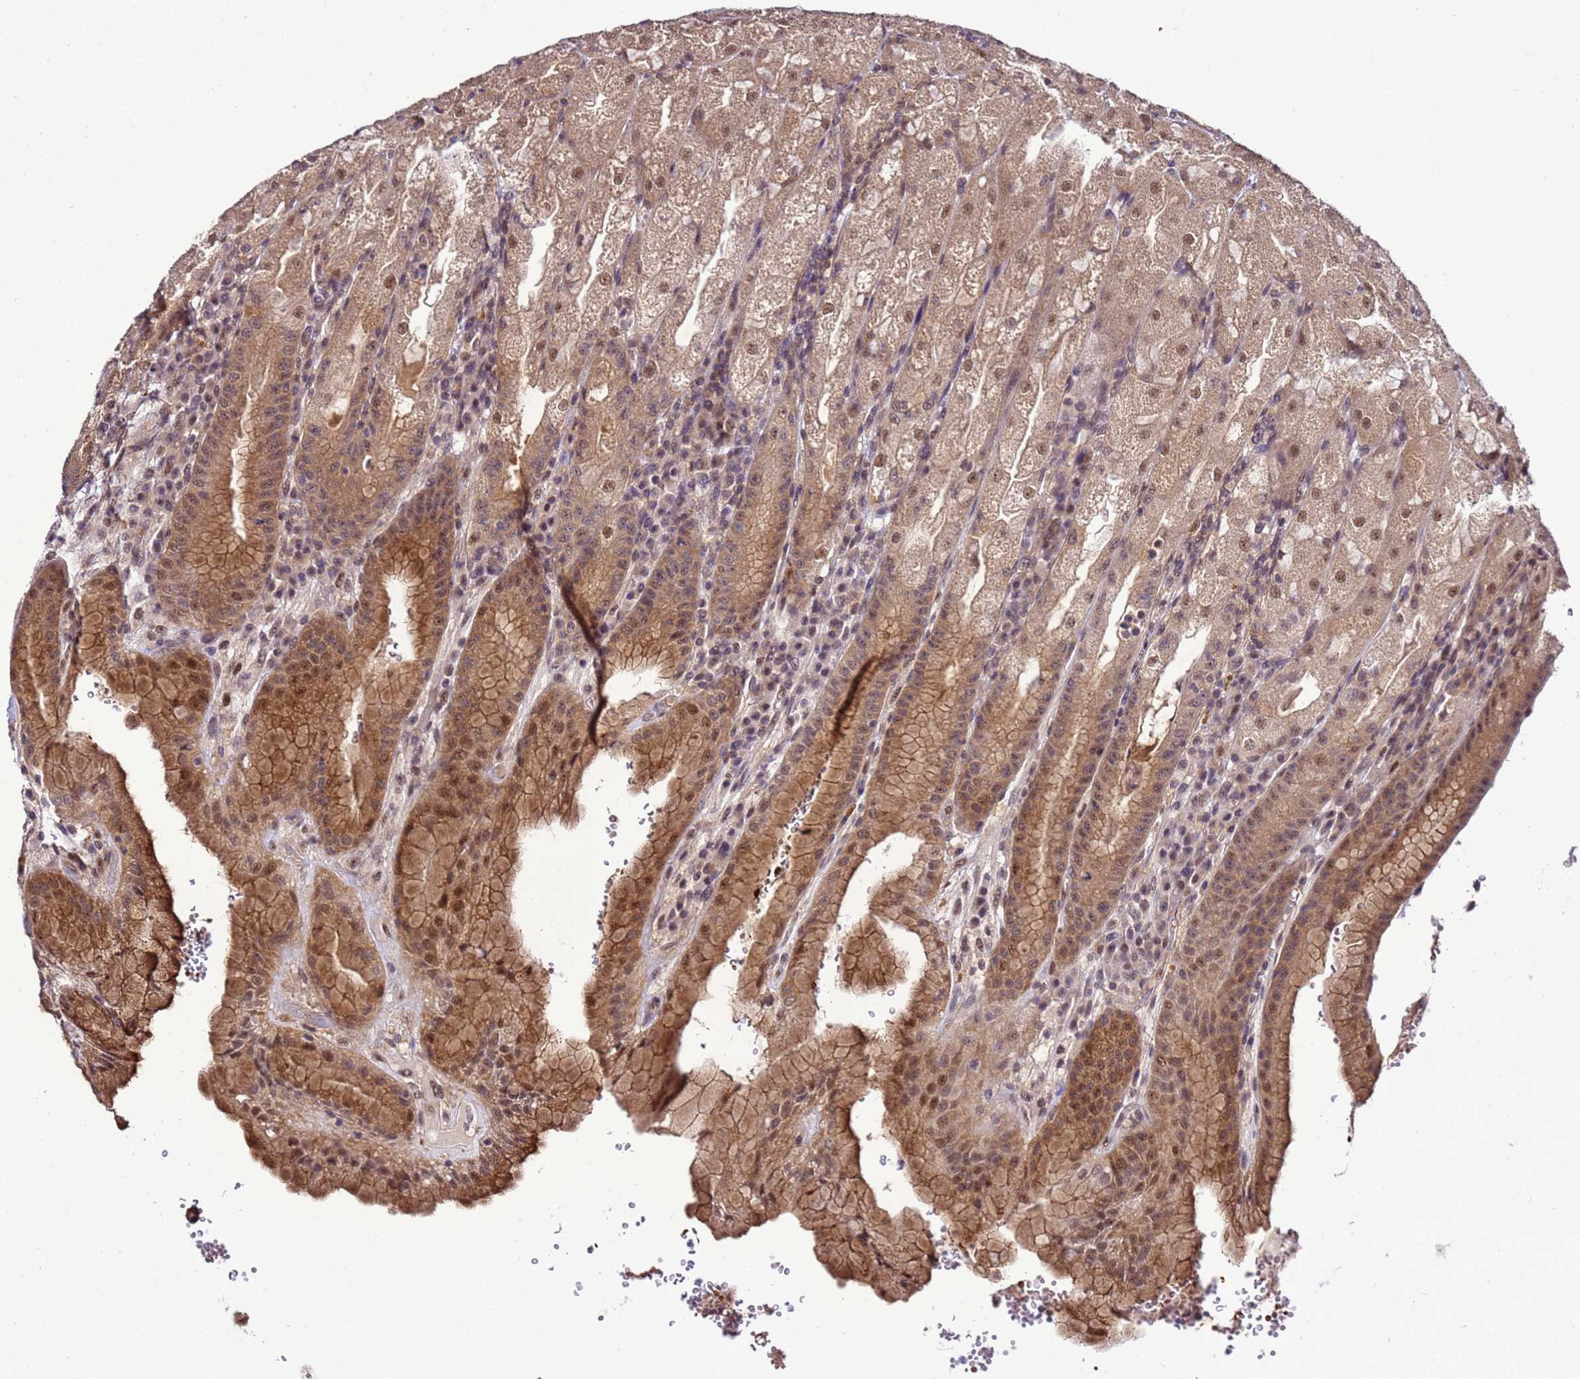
{"staining": {"intensity": "moderate", "quantity": ">75%", "location": "cytoplasmic/membranous,nuclear"}, "tissue": "stomach", "cell_type": "Glandular cells", "image_type": "normal", "snomed": [{"axis": "morphology", "description": "Normal tissue, NOS"}, {"axis": "topography", "description": "Stomach, upper"}], "caption": "Glandular cells demonstrate moderate cytoplasmic/membranous,nuclear positivity in approximately >75% of cells in normal stomach. Nuclei are stained in blue.", "gene": "GEN1", "patient": {"sex": "male", "age": 52}}